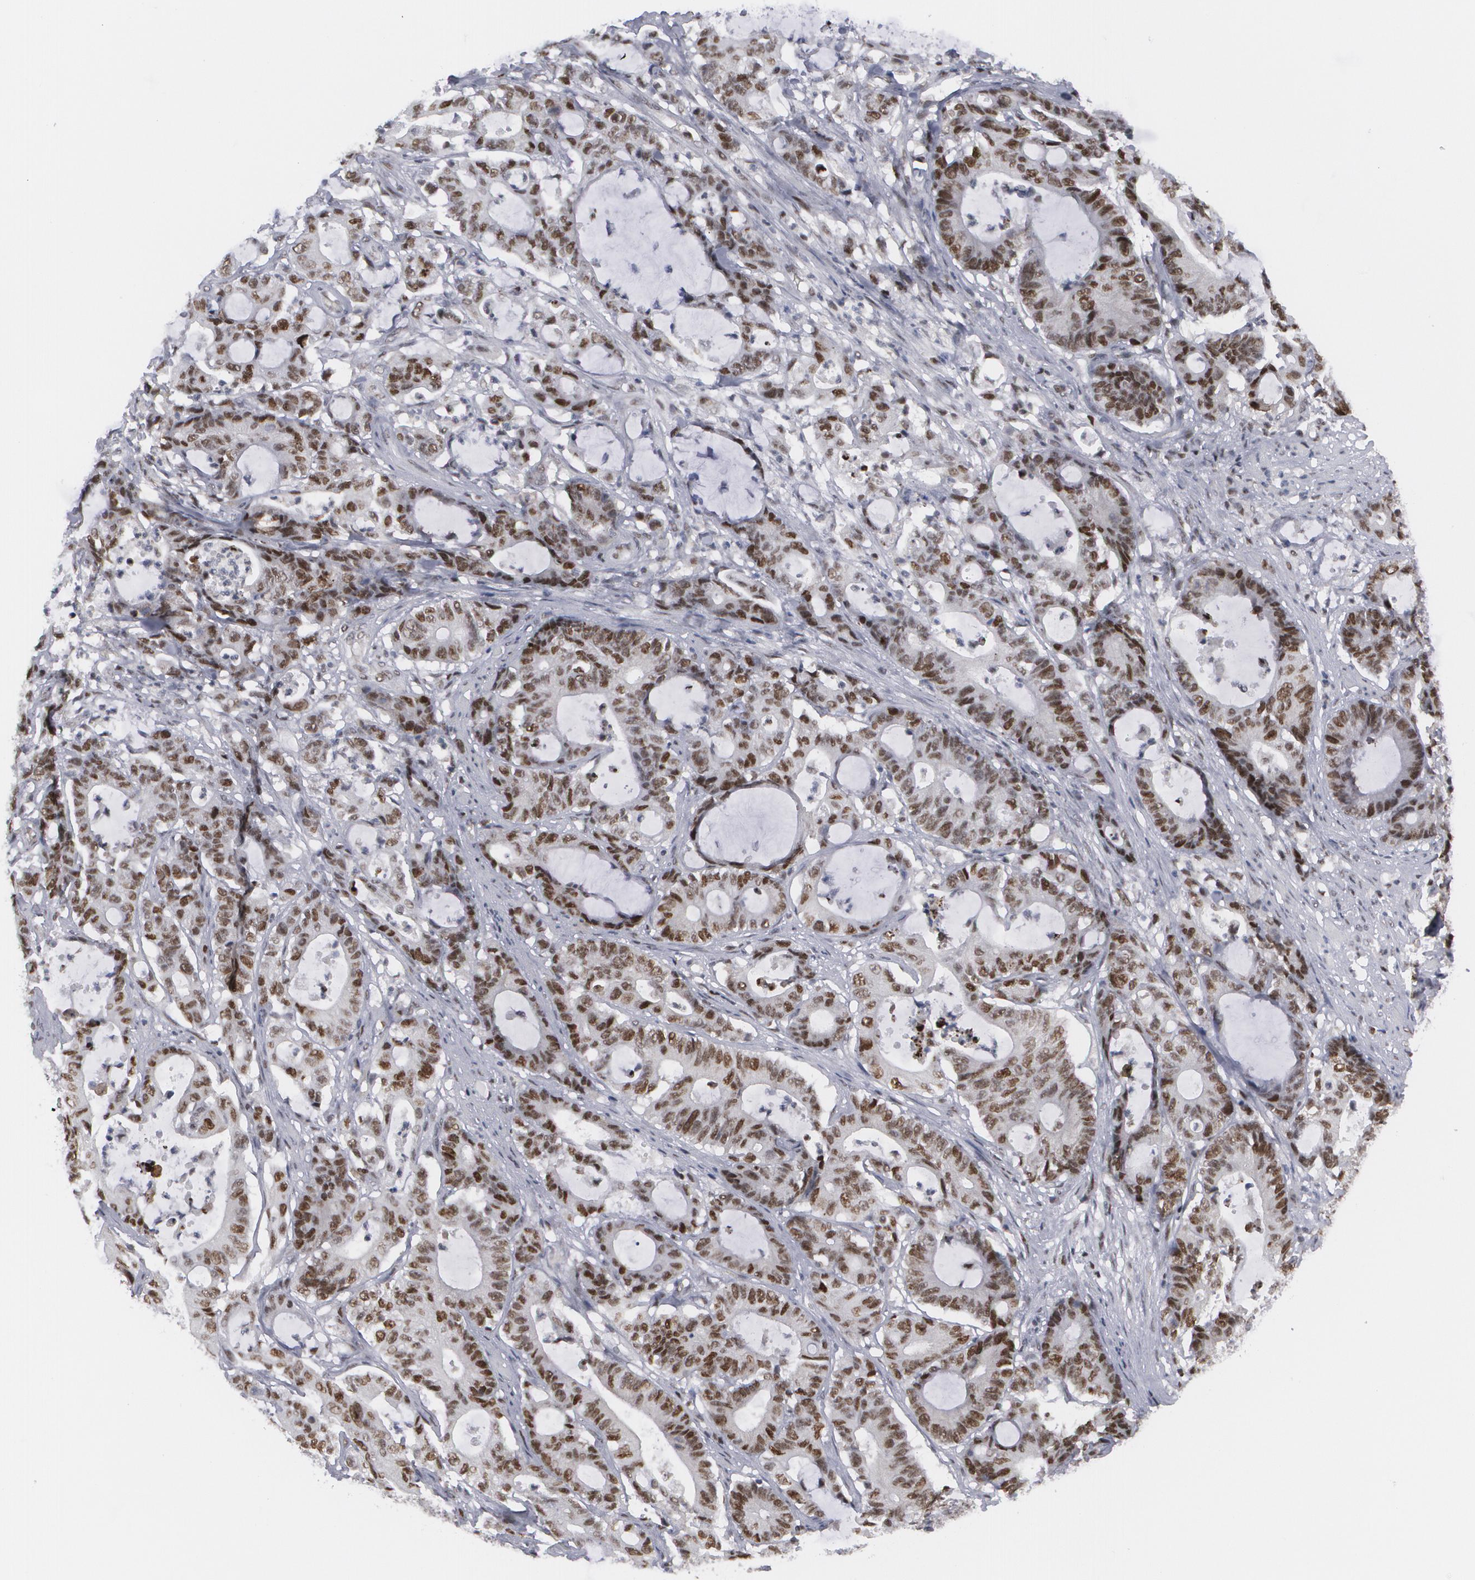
{"staining": {"intensity": "strong", "quantity": ">75%", "location": "nuclear"}, "tissue": "colorectal cancer", "cell_type": "Tumor cells", "image_type": "cancer", "snomed": [{"axis": "morphology", "description": "Adenocarcinoma, NOS"}, {"axis": "topography", "description": "Colon"}], "caption": "An immunohistochemistry histopathology image of tumor tissue is shown. Protein staining in brown shows strong nuclear positivity in colorectal cancer within tumor cells. The staining was performed using DAB (3,3'-diaminobenzidine) to visualize the protein expression in brown, while the nuclei were stained in blue with hematoxylin (Magnification: 20x).", "gene": "MCL1", "patient": {"sex": "female", "age": 84}}